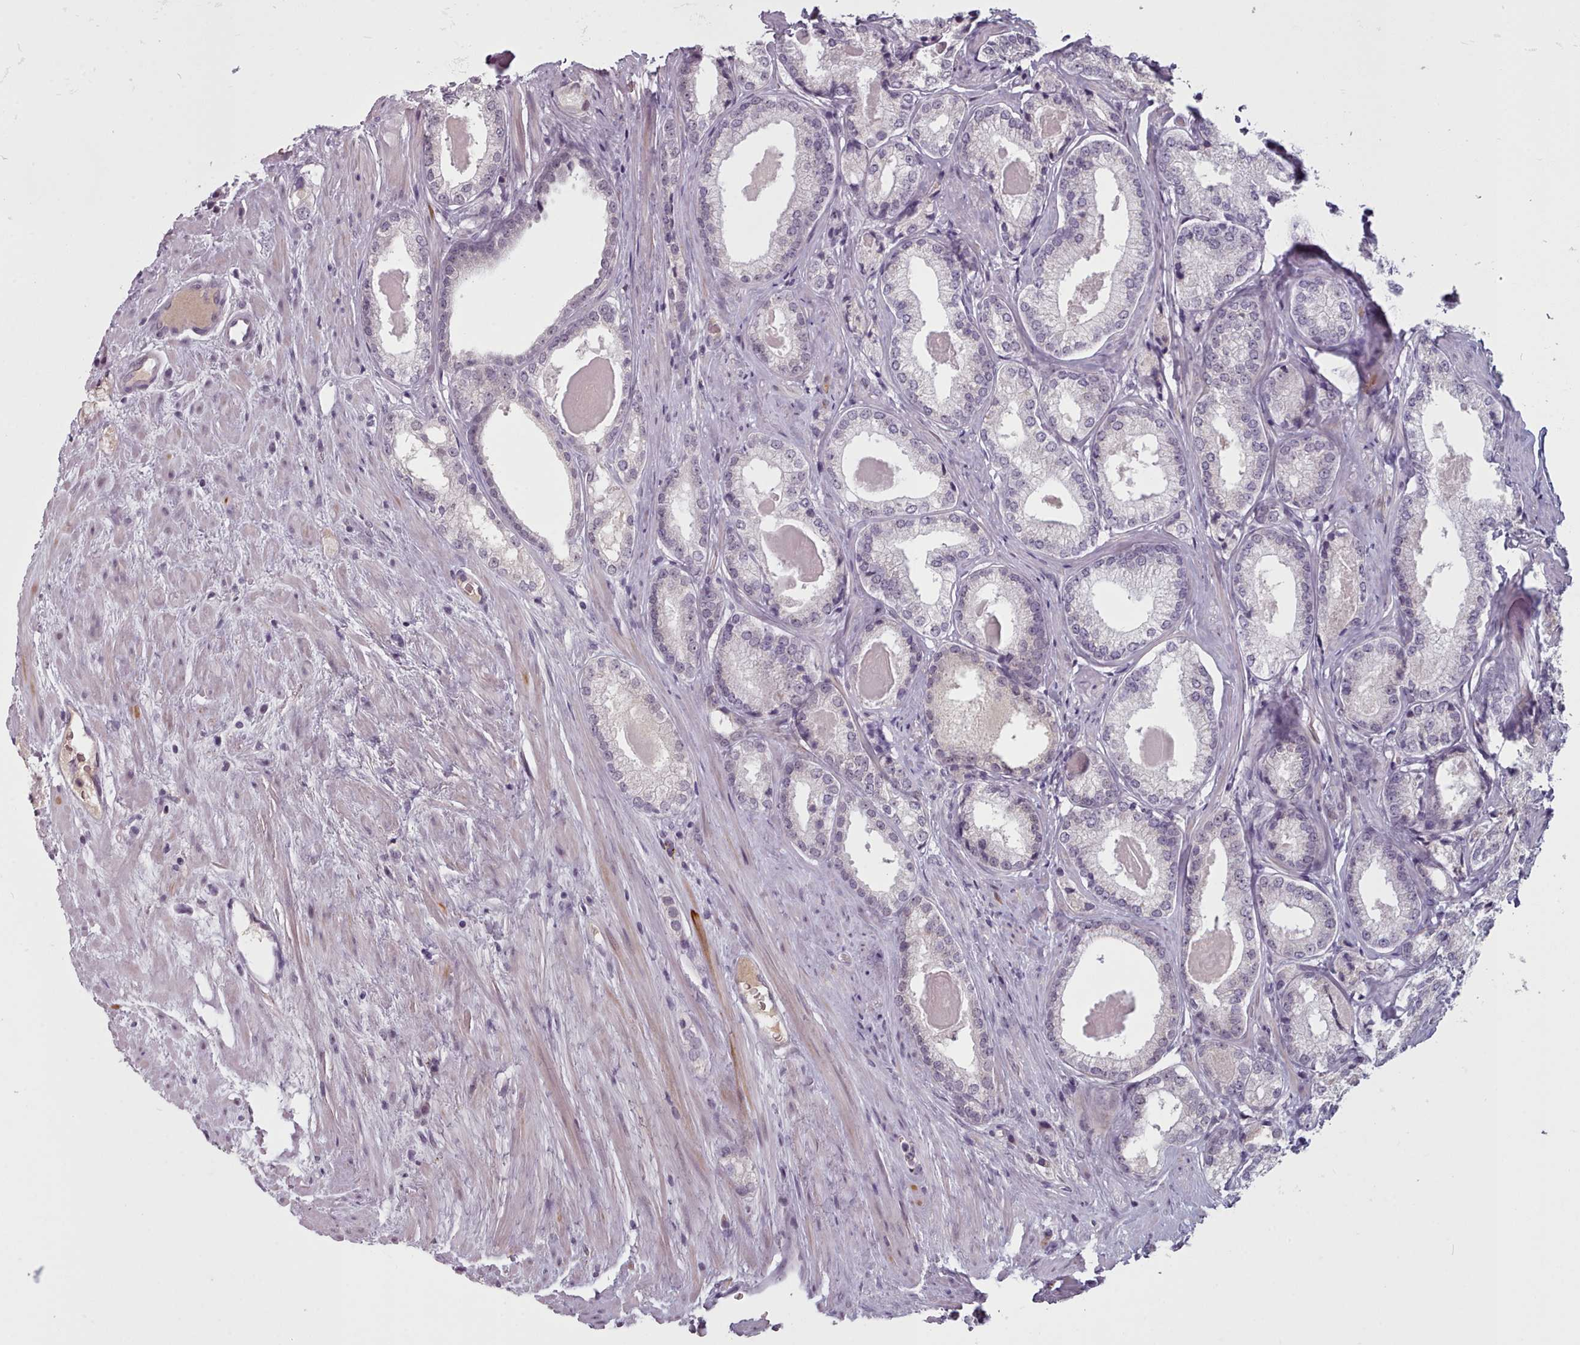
{"staining": {"intensity": "negative", "quantity": "none", "location": "none"}, "tissue": "prostate cancer", "cell_type": "Tumor cells", "image_type": "cancer", "snomed": [{"axis": "morphology", "description": "Adenocarcinoma, Low grade"}, {"axis": "topography", "description": "Prostate"}], "caption": "This is an immunohistochemistry (IHC) photomicrograph of prostate cancer (adenocarcinoma (low-grade)). There is no staining in tumor cells.", "gene": "PBX4", "patient": {"sex": "male", "age": 68}}